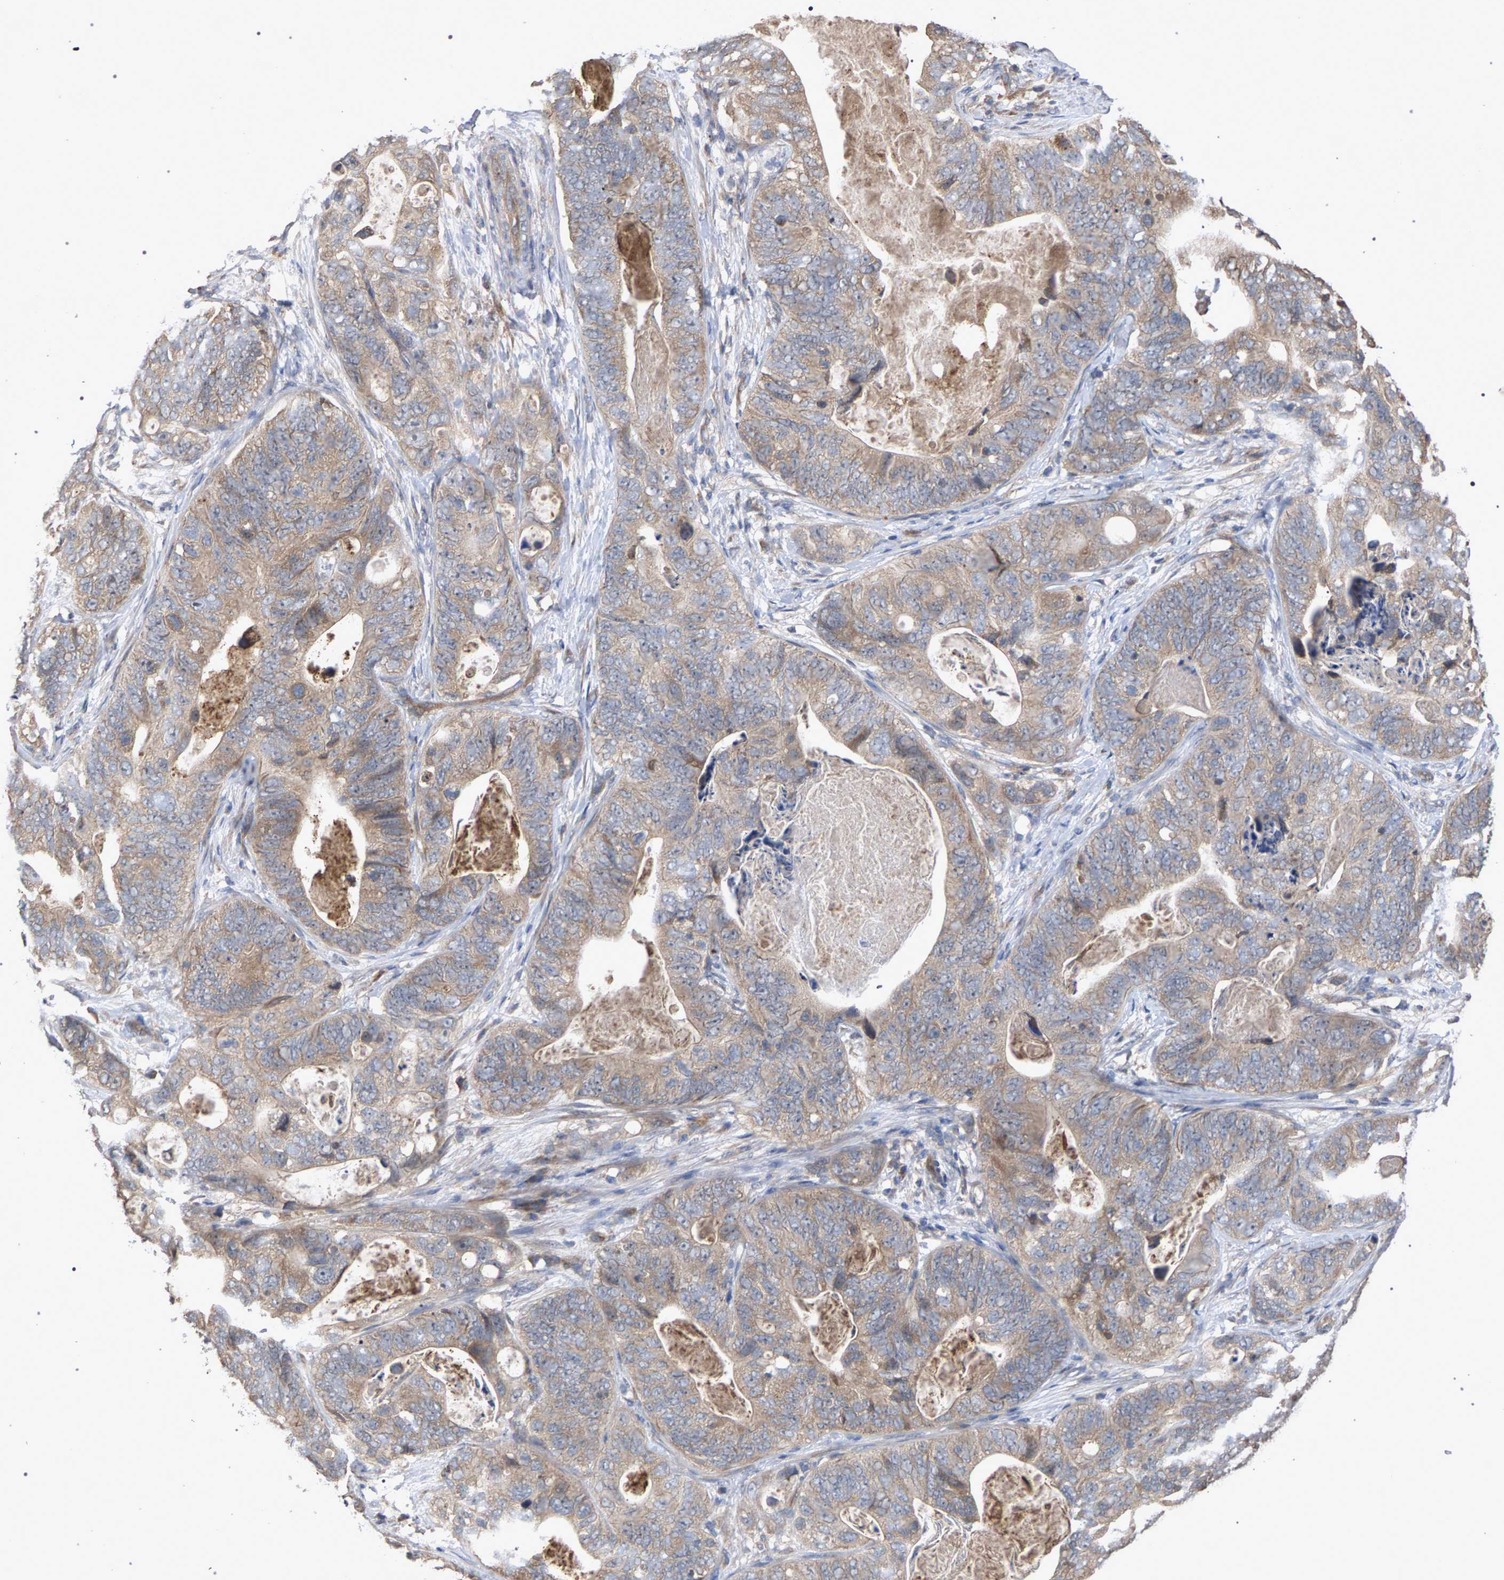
{"staining": {"intensity": "weak", "quantity": ">75%", "location": "cytoplasmic/membranous"}, "tissue": "stomach cancer", "cell_type": "Tumor cells", "image_type": "cancer", "snomed": [{"axis": "morphology", "description": "Adenocarcinoma, NOS"}, {"axis": "topography", "description": "Stomach"}], "caption": "Brown immunohistochemical staining in human adenocarcinoma (stomach) exhibits weak cytoplasmic/membranous positivity in approximately >75% of tumor cells.", "gene": "SLC4A4", "patient": {"sex": "female", "age": 89}}